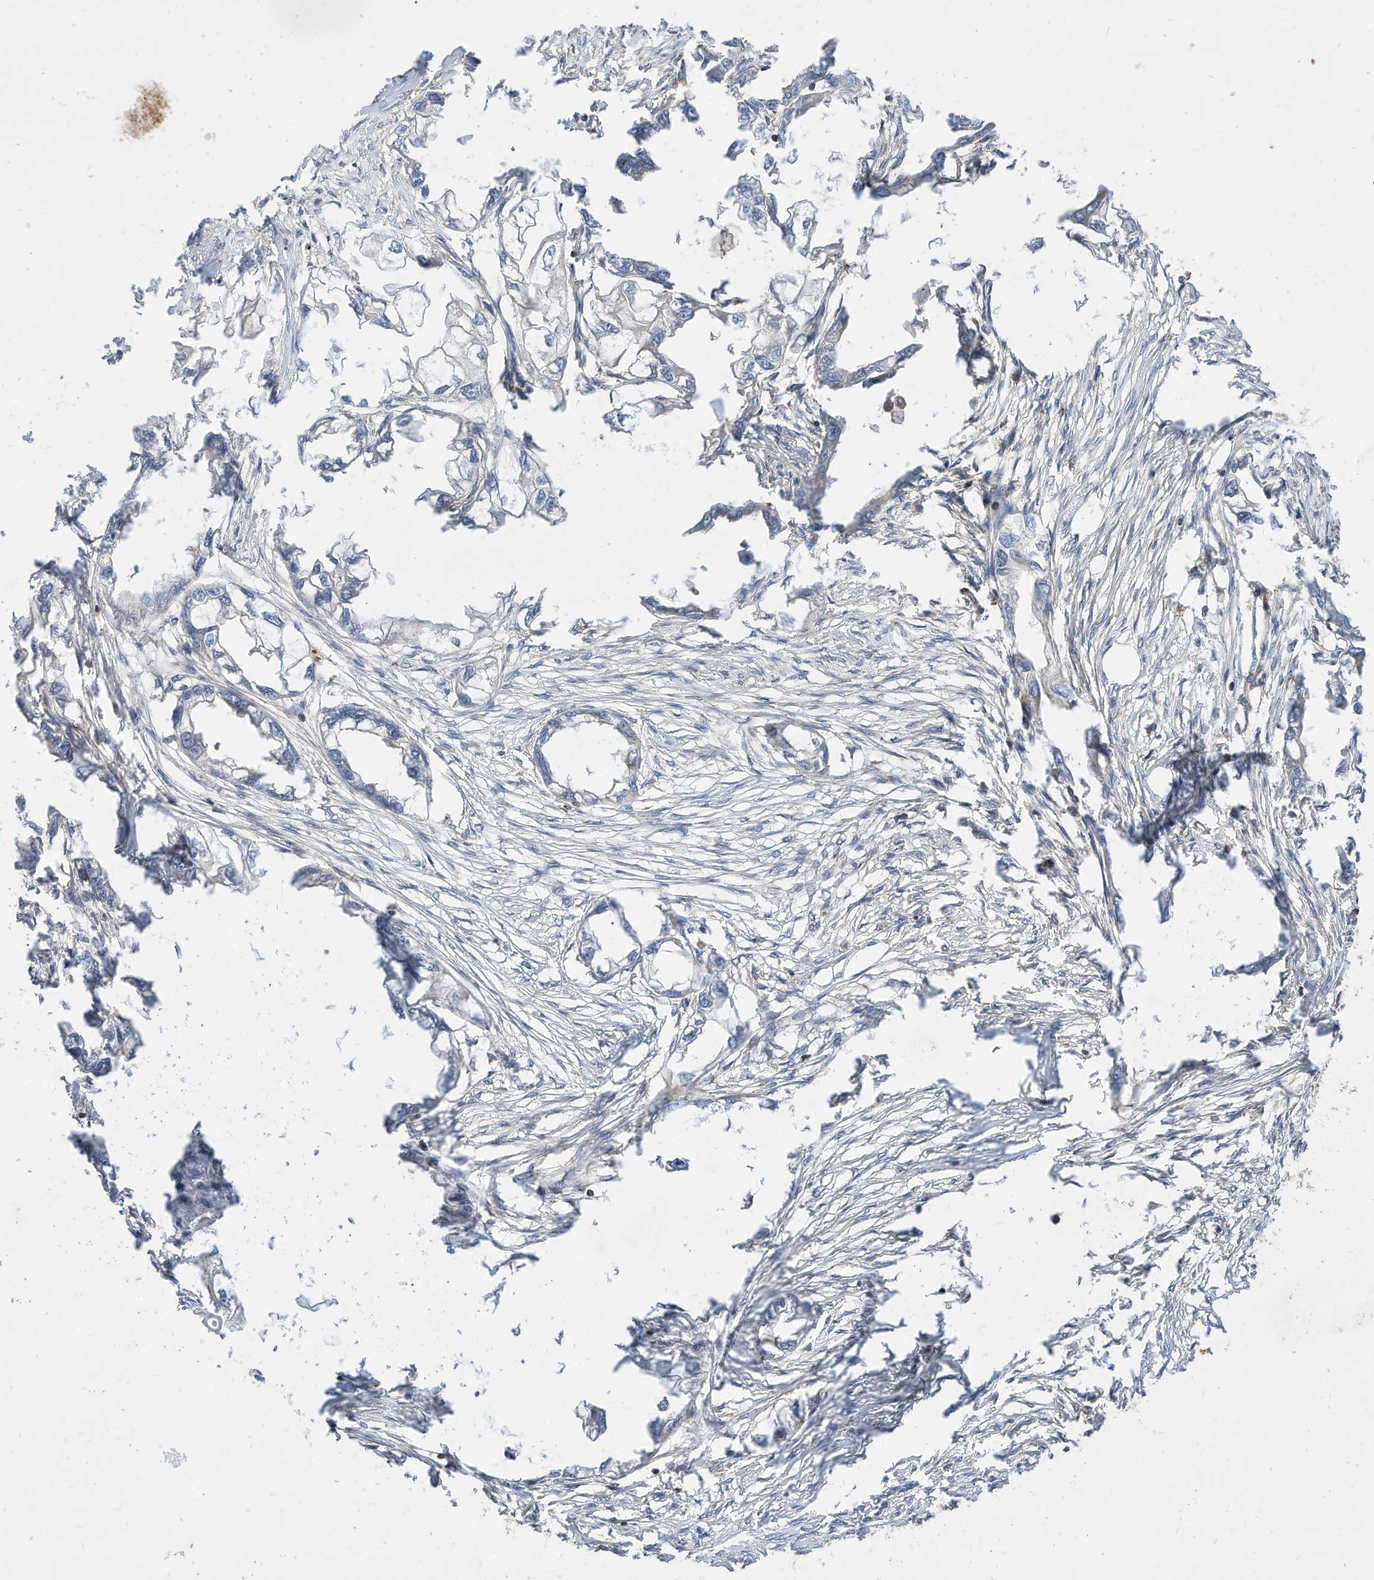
{"staining": {"intensity": "negative", "quantity": "none", "location": "none"}, "tissue": "endometrial cancer", "cell_type": "Tumor cells", "image_type": "cancer", "snomed": [{"axis": "morphology", "description": "Adenocarcinoma, NOS"}, {"axis": "morphology", "description": "Adenocarcinoma, metastatic, NOS"}, {"axis": "topography", "description": "Adipose tissue"}, {"axis": "topography", "description": "Endometrium"}], "caption": "Endometrial cancer was stained to show a protein in brown. There is no significant positivity in tumor cells.", "gene": "CPAMD8", "patient": {"sex": "female", "age": 67}}